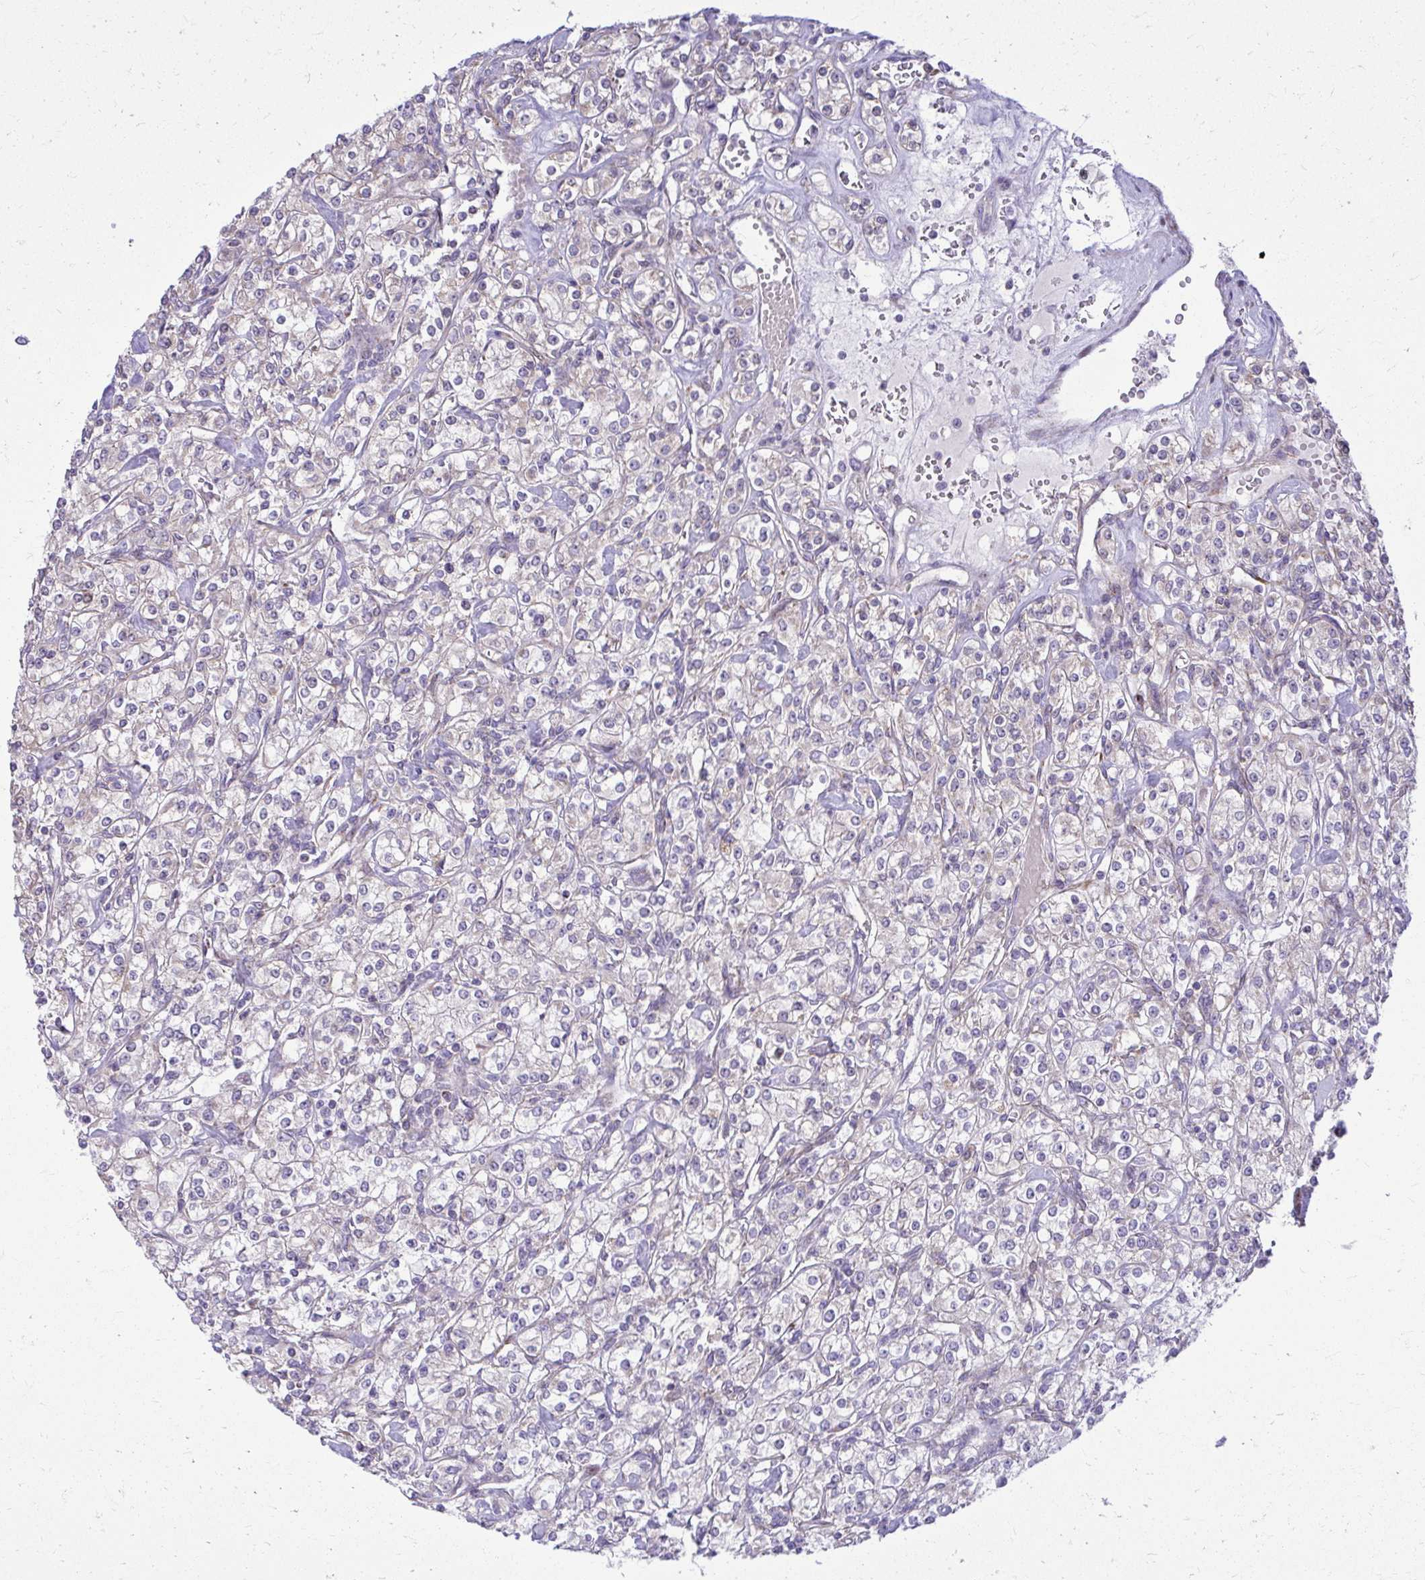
{"staining": {"intensity": "negative", "quantity": "none", "location": "none"}, "tissue": "renal cancer", "cell_type": "Tumor cells", "image_type": "cancer", "snomed": [{"axis": "morphology", "description": "Adenocarcinoma, NOS"}, {"axis": "topography", "description": "Kidney"}], "caption": "Immunohistochemistry (IHC) histopathology image of adenocarcinoma (renal) stained for a protein (brown), which exhibits no staining in tumor cells. (DAB (3,3'-diaminobenzidine) IHC visualized using brightfield microscopy, high magnification).", "gene": "GPRIN3", "patient": {"sex": "male", "age": 77}}